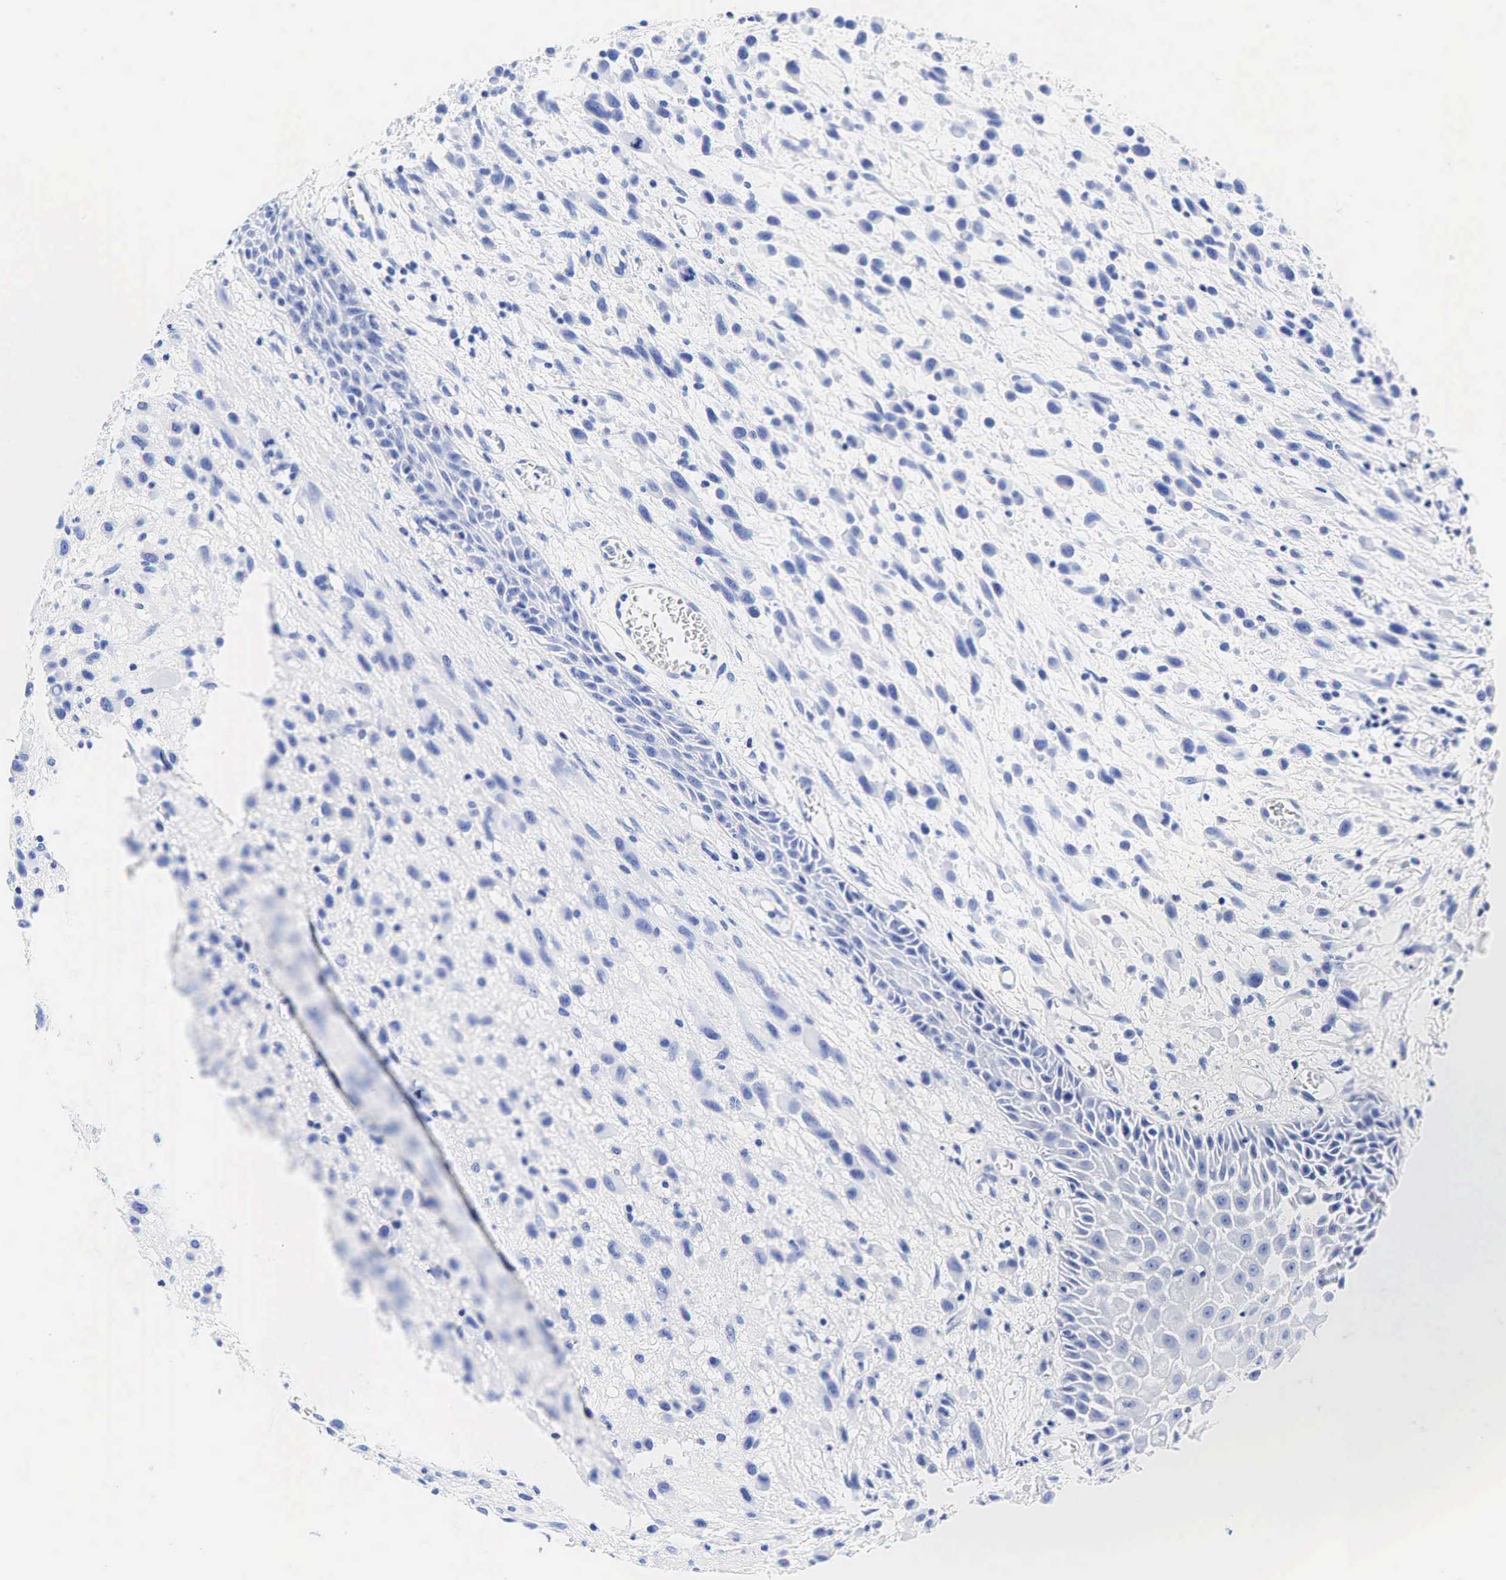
{"staining": {"intensity": "negative", "quantity": "none", "location": "none"}, "tissue": "melanoma", "cell_type": "Tumor cells", "image_type": "cancer", "snomed": [{"axis": "morphology", "description": "Malignant melanoma, NOS"}, {"axis": "topography", "description": "Skin"}], "caption": "Malignant melanoma was stained to show a protein in brown. There is no significant positivity in tumor cells. (DAB (3,3'-diaminobenzidine) immunohistochemistry, high magnification).", "gene": "ESR1", "patient": {"sex": "male", "age": 51}}